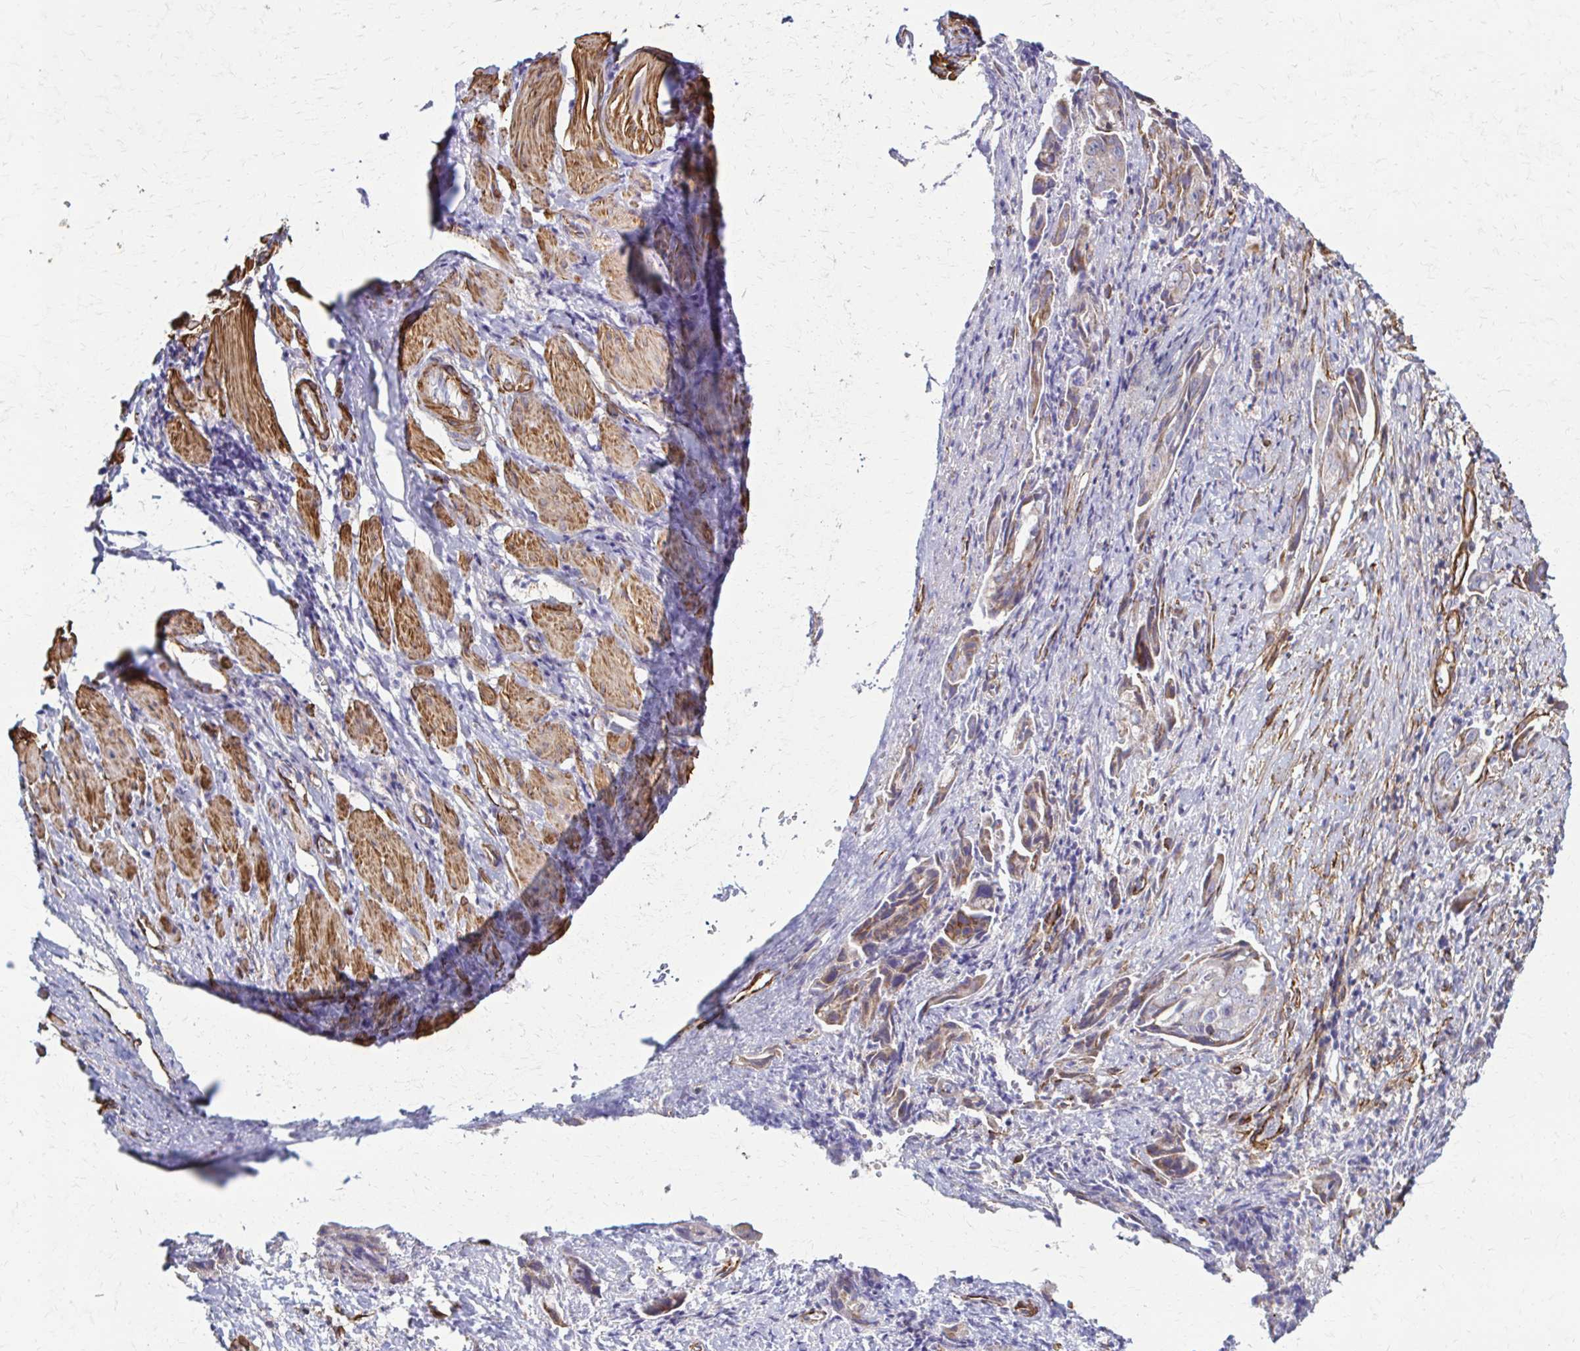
{"staining": {"intensity": "weak", "quantity": "<25%", "location": "cytoplasmic/membranous"}, "tissue": "ovarian cancer", "cell_type": "Tumor cells", "image_type": "cancer", "snomed": [{"axis": "morphology", "description": "Carcinoma, endometroid"}, {"axis": "topography", "description": "Ovary"}], "caption": "The image exhibits no significant positivity in tumor cells of ovarian cancer (endometroid carcinoma).", "gene": "TIMMDC1", "patient": {"sex": "female", "age": 70}}